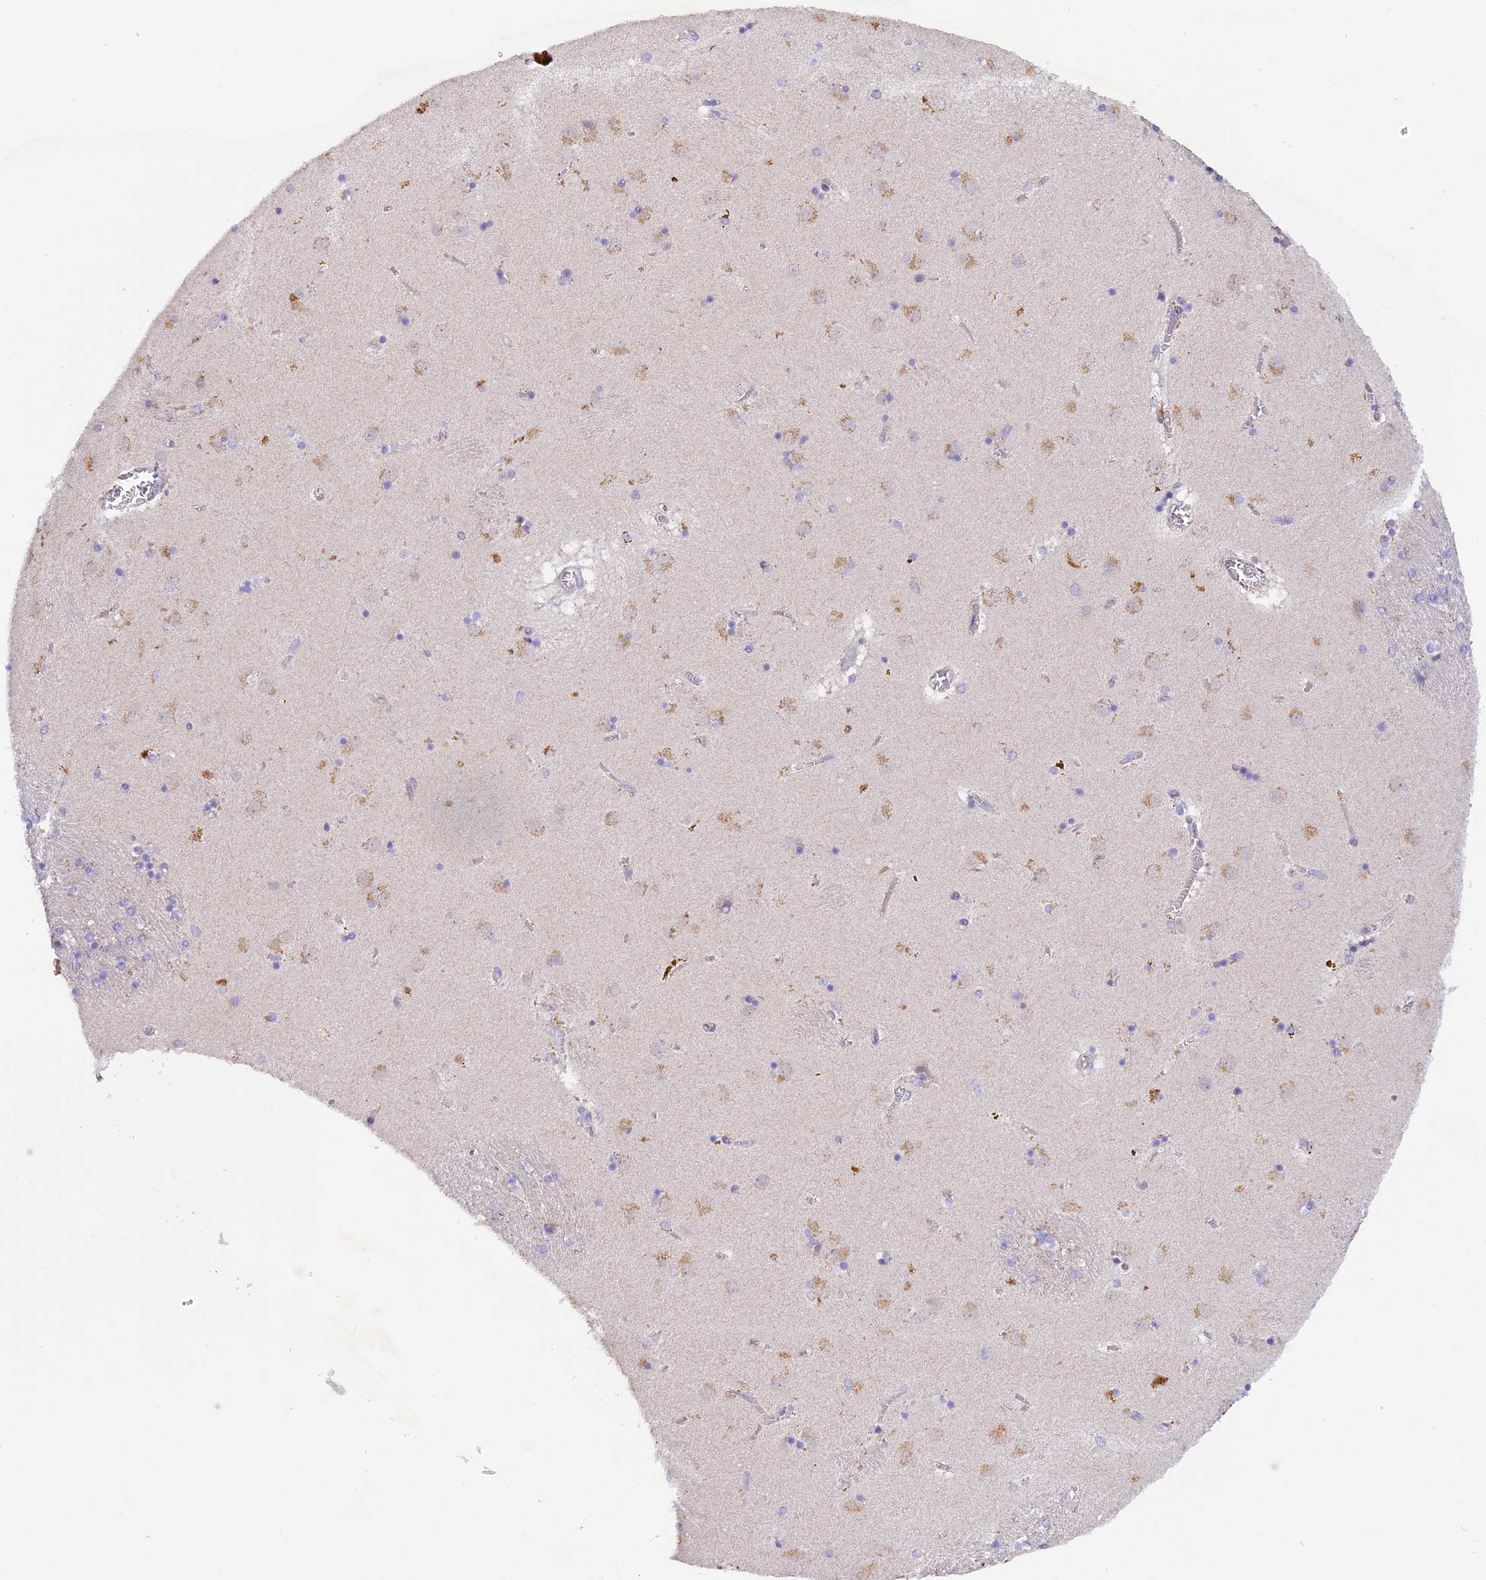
{"staining": {"intensity": "negative", "quantity": "none", "location": "none"}, "tissue": "caudate", "cell_type": "Glial cells", "image_type": "normal", "snomed": [{"axis": "morphology", "description": "Normal tissue, NOS"}, {"axis": "topography", "description": "Lateral ventricle wall"}], "caption": "This is a image of IHC staining of benign caudate, which shows no expression in glial cells. The staining was performed using DAB to visualize the protein expression in brown, while the nuclei were stained in blue with hematoxylin (Magnification: 20x).", "gene": "PKIA", "patient": {"sex": "male", "age": 70}}